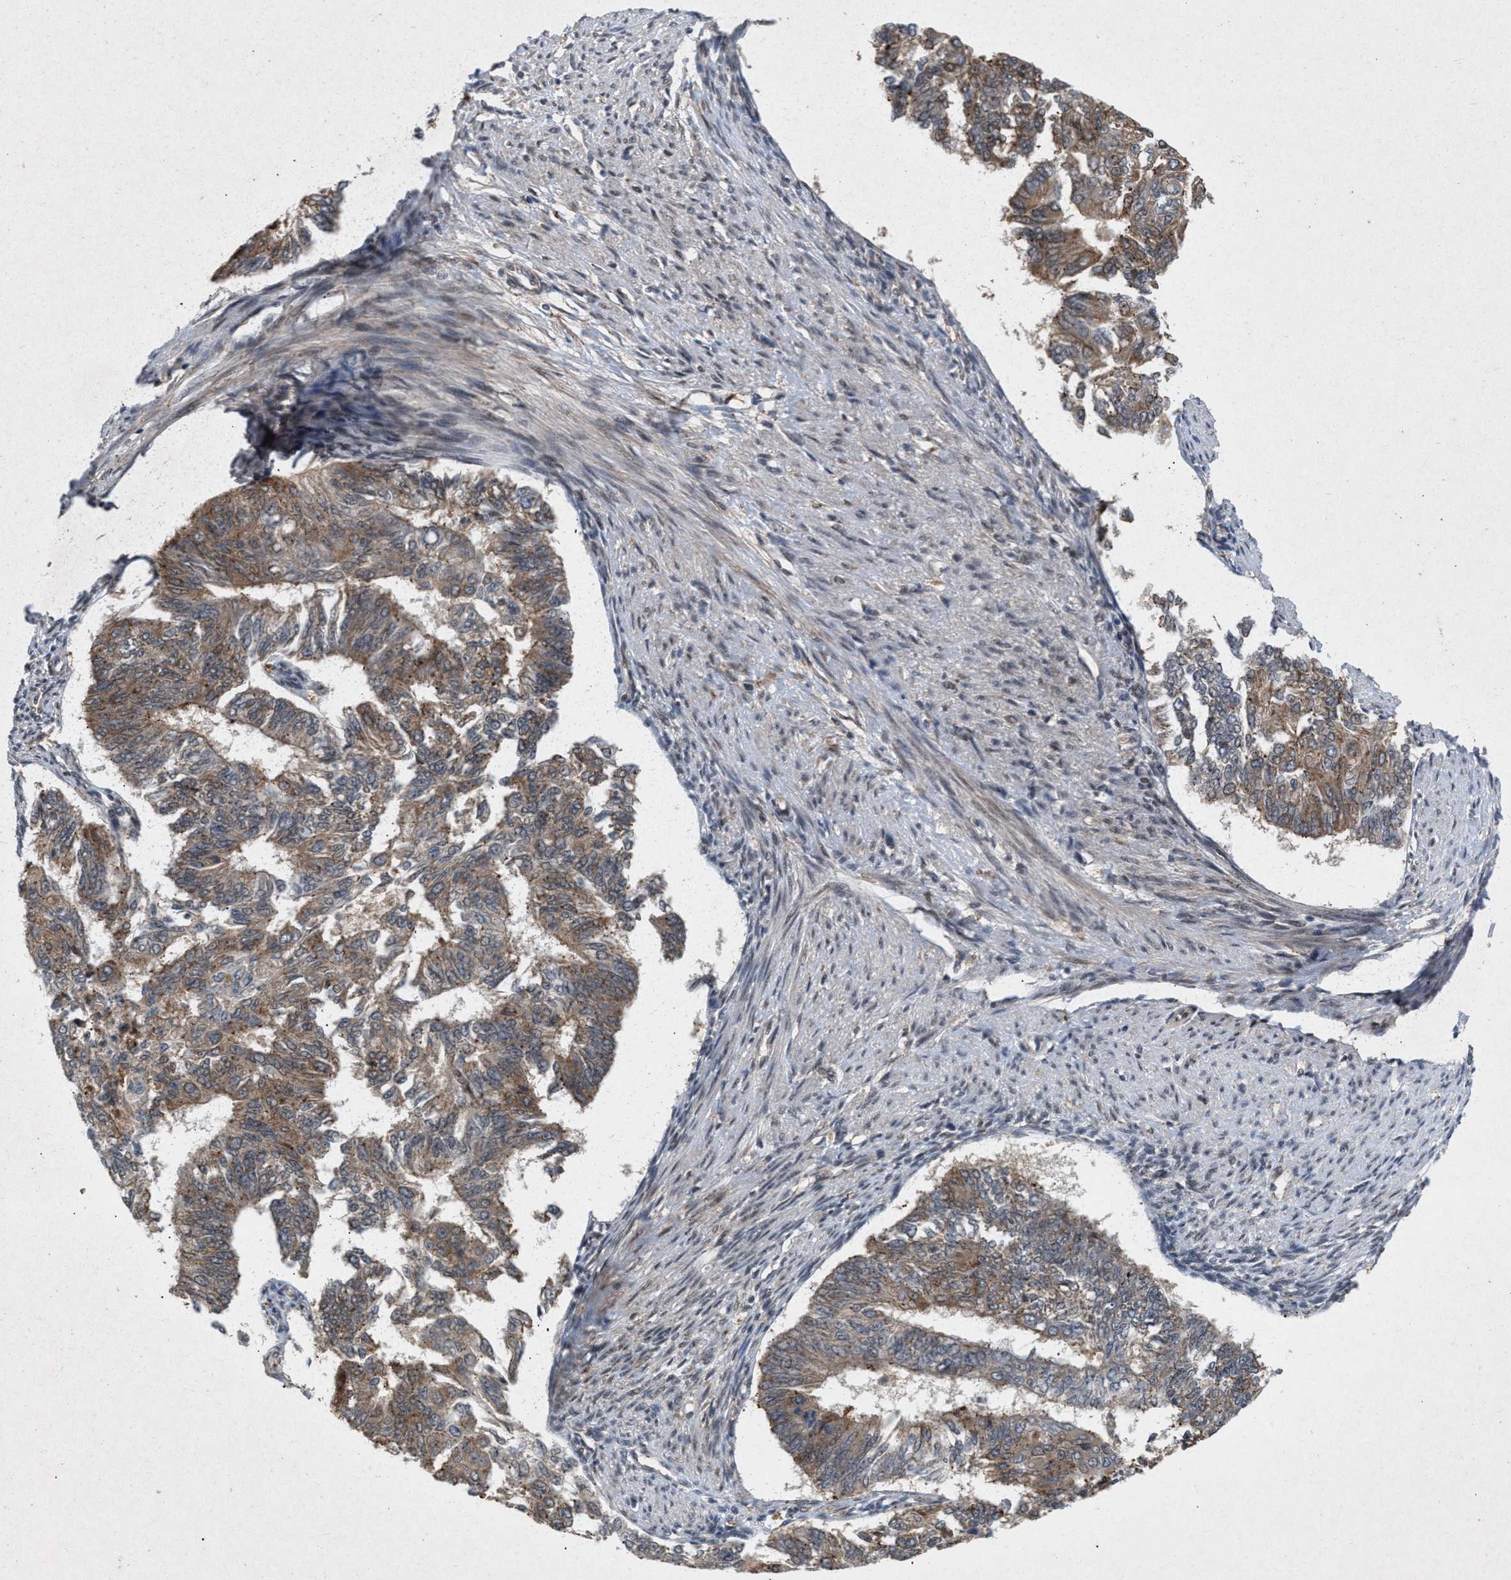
{"staining": {"intensity": "moderate", "quantity": "25%-75%", "location": "cytoplasmic/membranous"}, "tissue": "endometrial cancer", "cell_type": "Tumor cells", "image_type": "cancer", "snomed": [{"axis": "morphology", "description": "Adenocarcinoma, NOS"}, {"axis": "topography", "description": "Endometrium"}], "caption": "Immunohistochemistry (IHC) of human adenocarcinoma (endometrial) reveals medium levels of moderate cytoplasmic/membranous staining in approximately 25%-75% of tumor cells.", "gene": "MFSD6", "patient": {"sex": "female", "age": 32}}